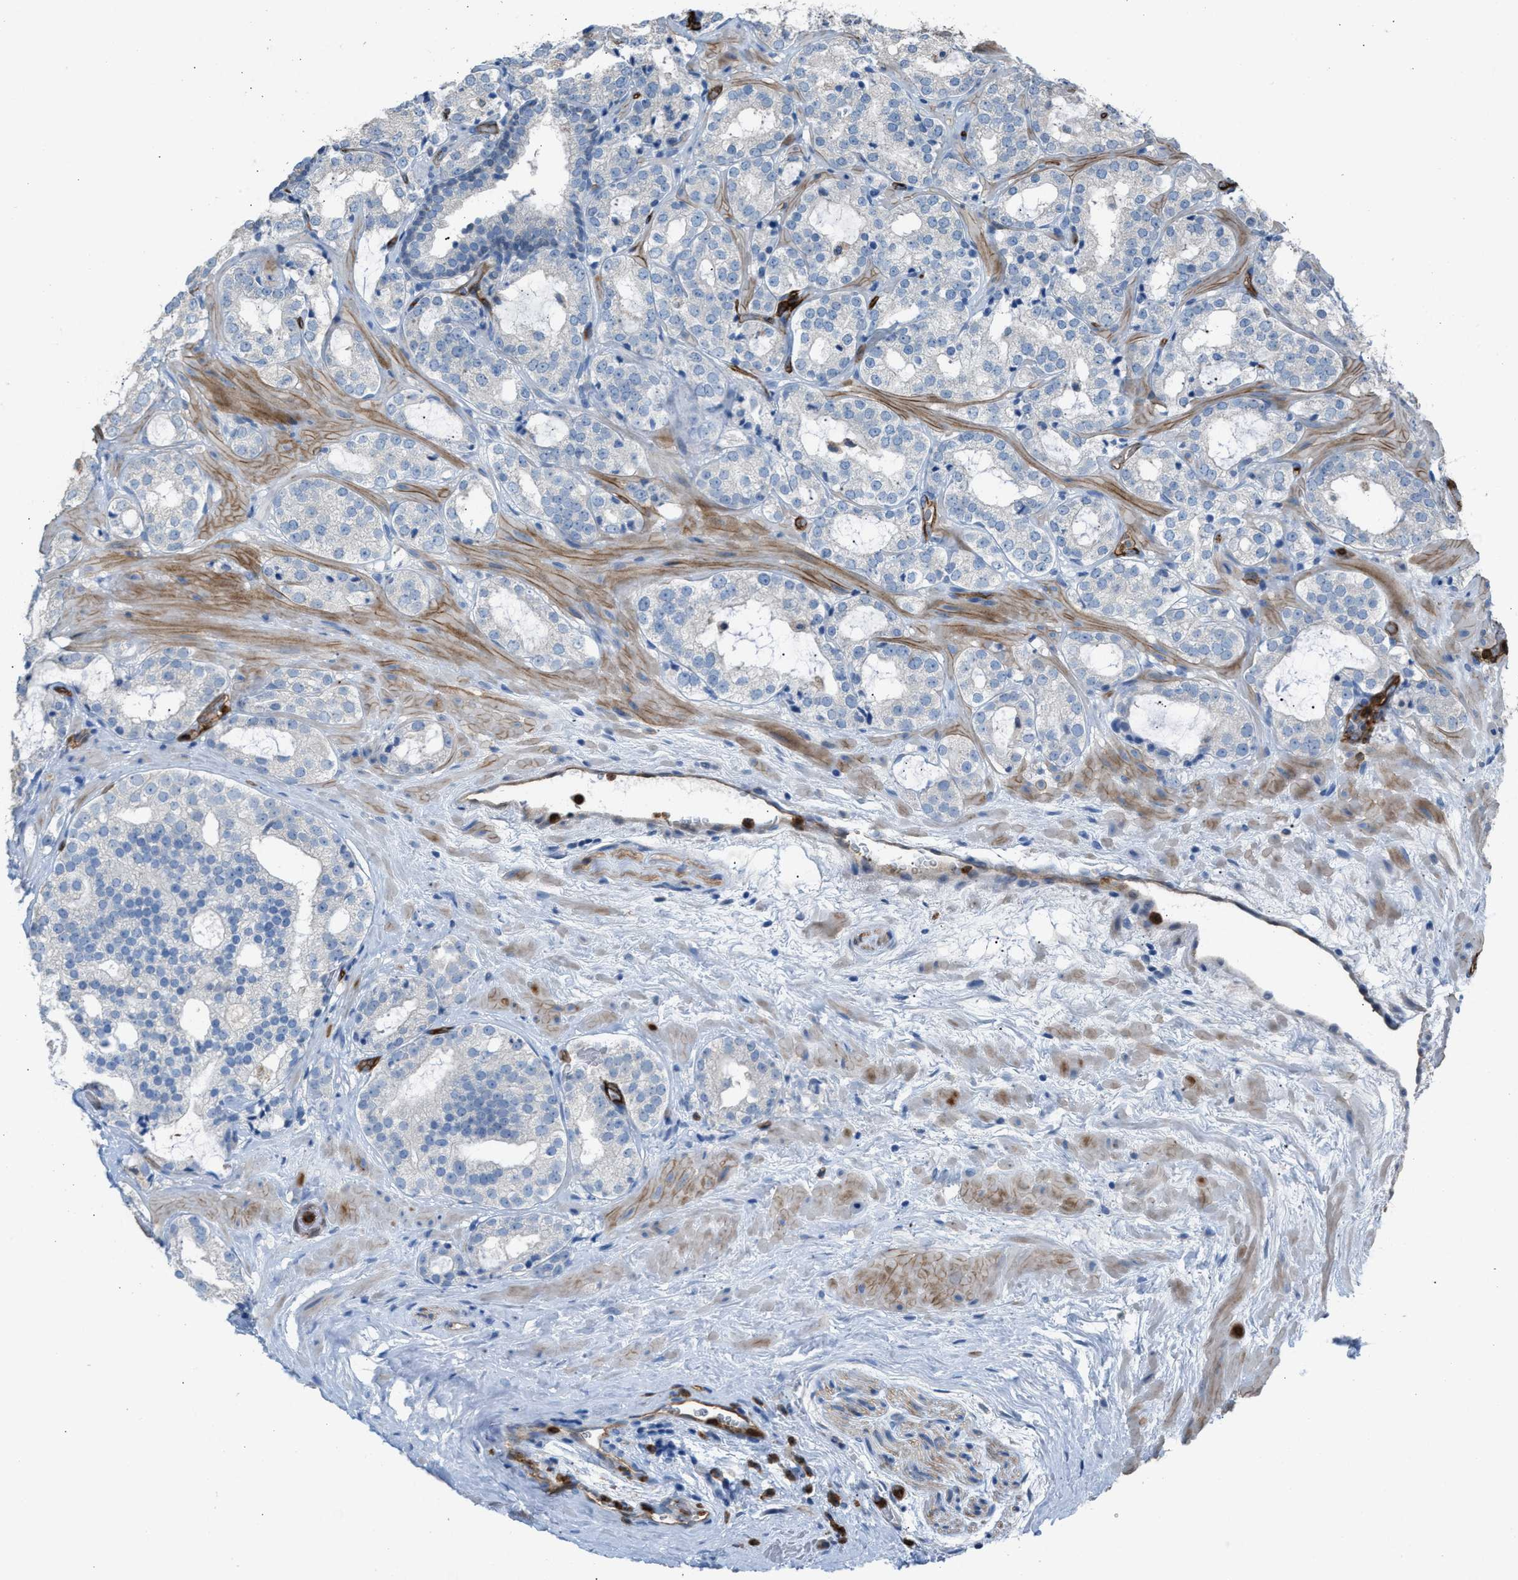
{"staining": {"intensity": "negative", "quantity": "none", "location": "none"}, "tissue": "prostate cancer", "cell_type": "Tumor cells", "image_type": "cancer", "snomed": [{"axis": "morphology", "description": "Adenocarcinoma, High grade"}, {"axis": "topography", "description": "Prostate"}], "caption": "Protein analysis of high-grade adenocarcinoma (prostate) displays no significant staining in tumor cells.", "gene": "DYSF", "patient": {"sex": "male", "age": 64}}